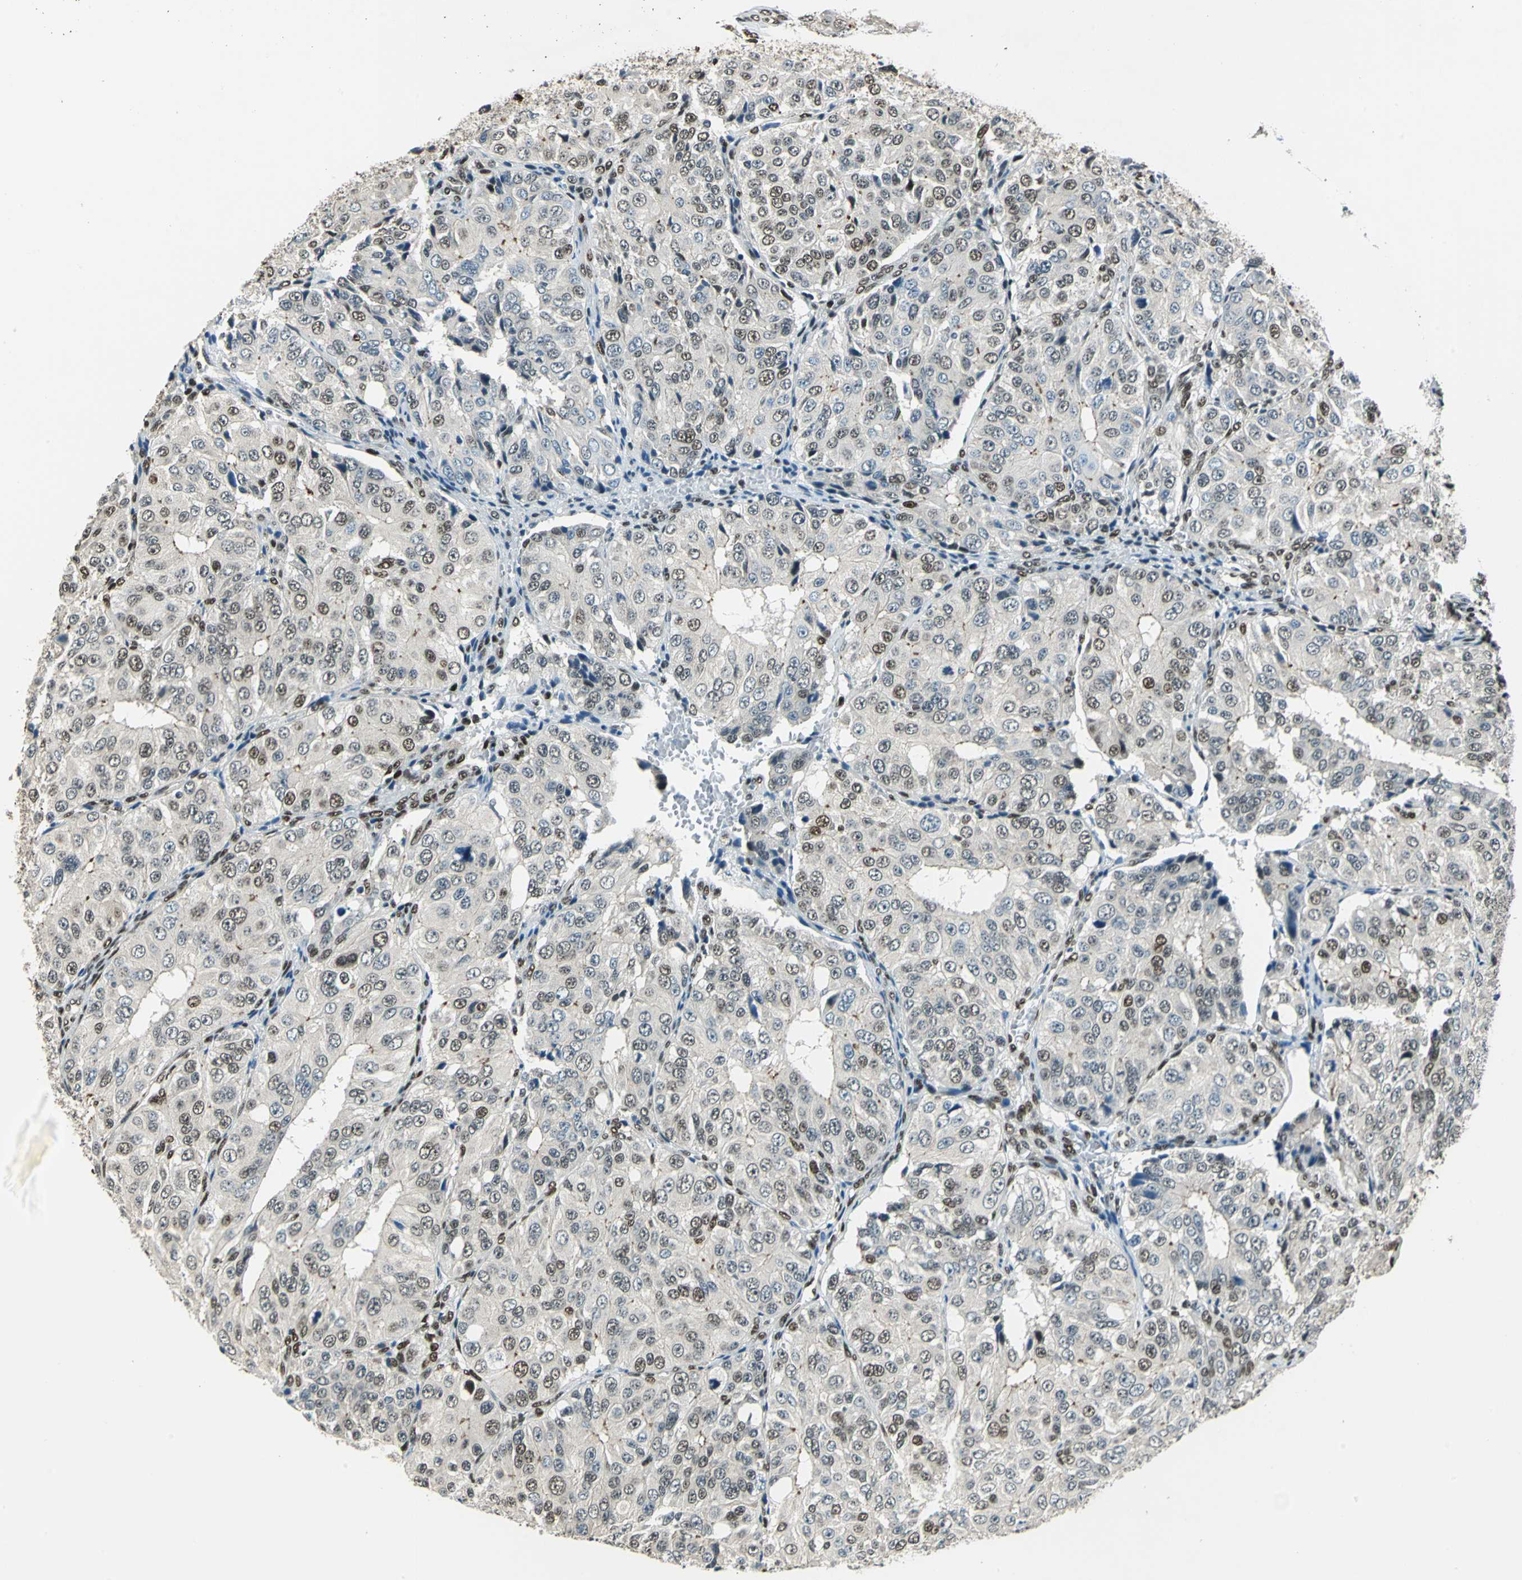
{"staining": {"intensity": "moderate", "quantity": "25%-75%", "location": "nuclear"}, "tissue": "ovarian cancer", "cell_type": "Tumor cells", "image_type": "cancer", "snomed": [{"axis": "morphology", "description": "Carcinoma, endometroid"}, {"axis": "topography", "description": "Ovary"}], "caption": "This is a photomicrograph of immunohistochemistry (IHC) staining of endometroid carcinoma (ovarian), which shows moderate staining in the nuclear of tumor cells.", "gene": "NFIA", "patient": {"sex": "female", "age": 51}}